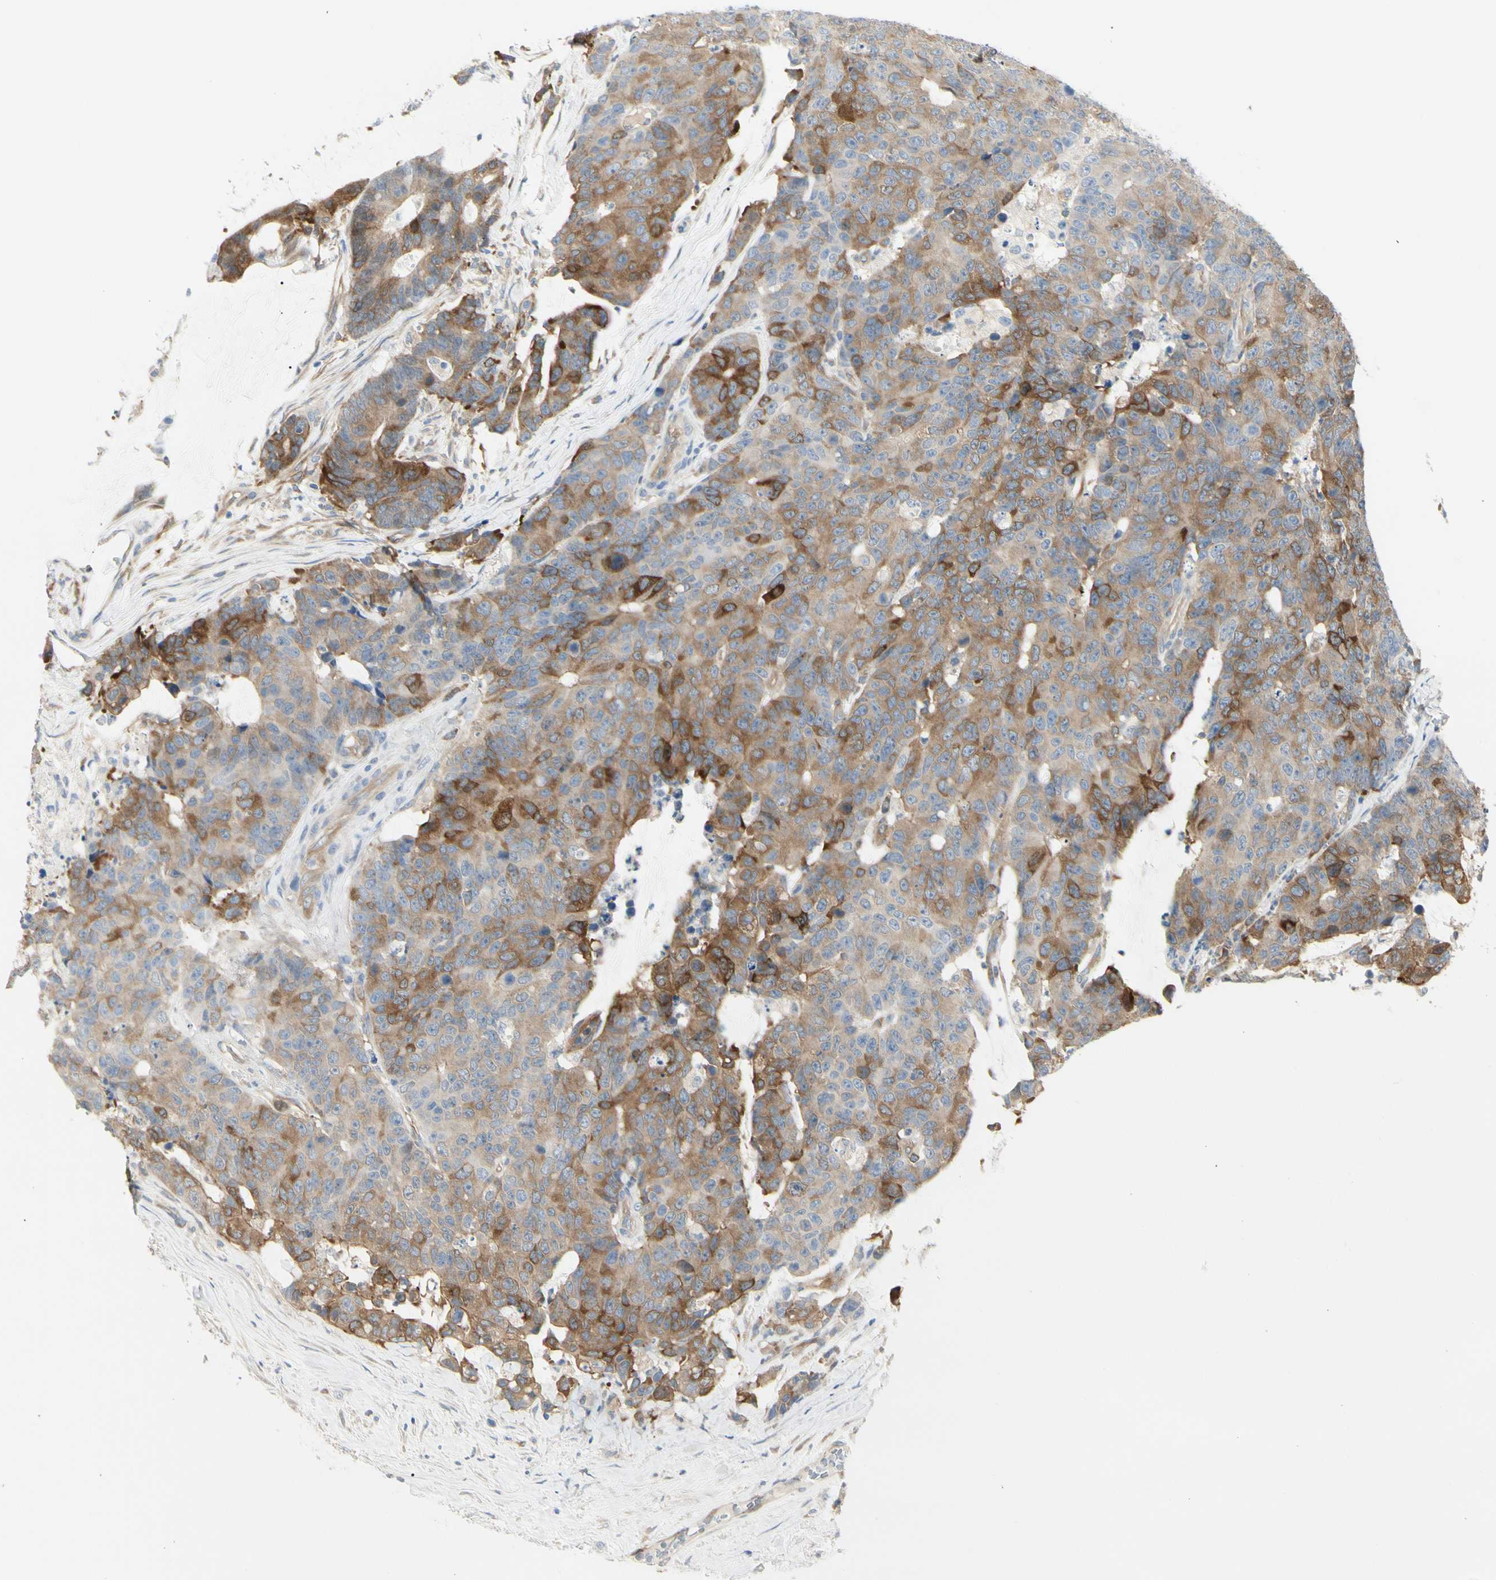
{"staining": {"intensity": "moderate", "quantity": ">75%", "location": "cytoplasmic/membranous"}, "tissue": "colorectal cancer", "cell_type": "Tumor cells", "image_type": "cancer", "snomed": [{"axis": "morphology", "description": "Adenocarcinoma, NOS"}, {"axis": "topography", "description": "Colon"}], "caption": "An immunohistochemistry (IHC) photomicrograph of tumor tissue is shown. Protein staining in brown labels moderate cytoplasmic/membranous positivity in colorectal cancer within tumor cells. The protein is shown in brown color, while the nuclei are stained blue.", "gene": "NFKB2", "patient": {"sex": "female", "age": 86}}